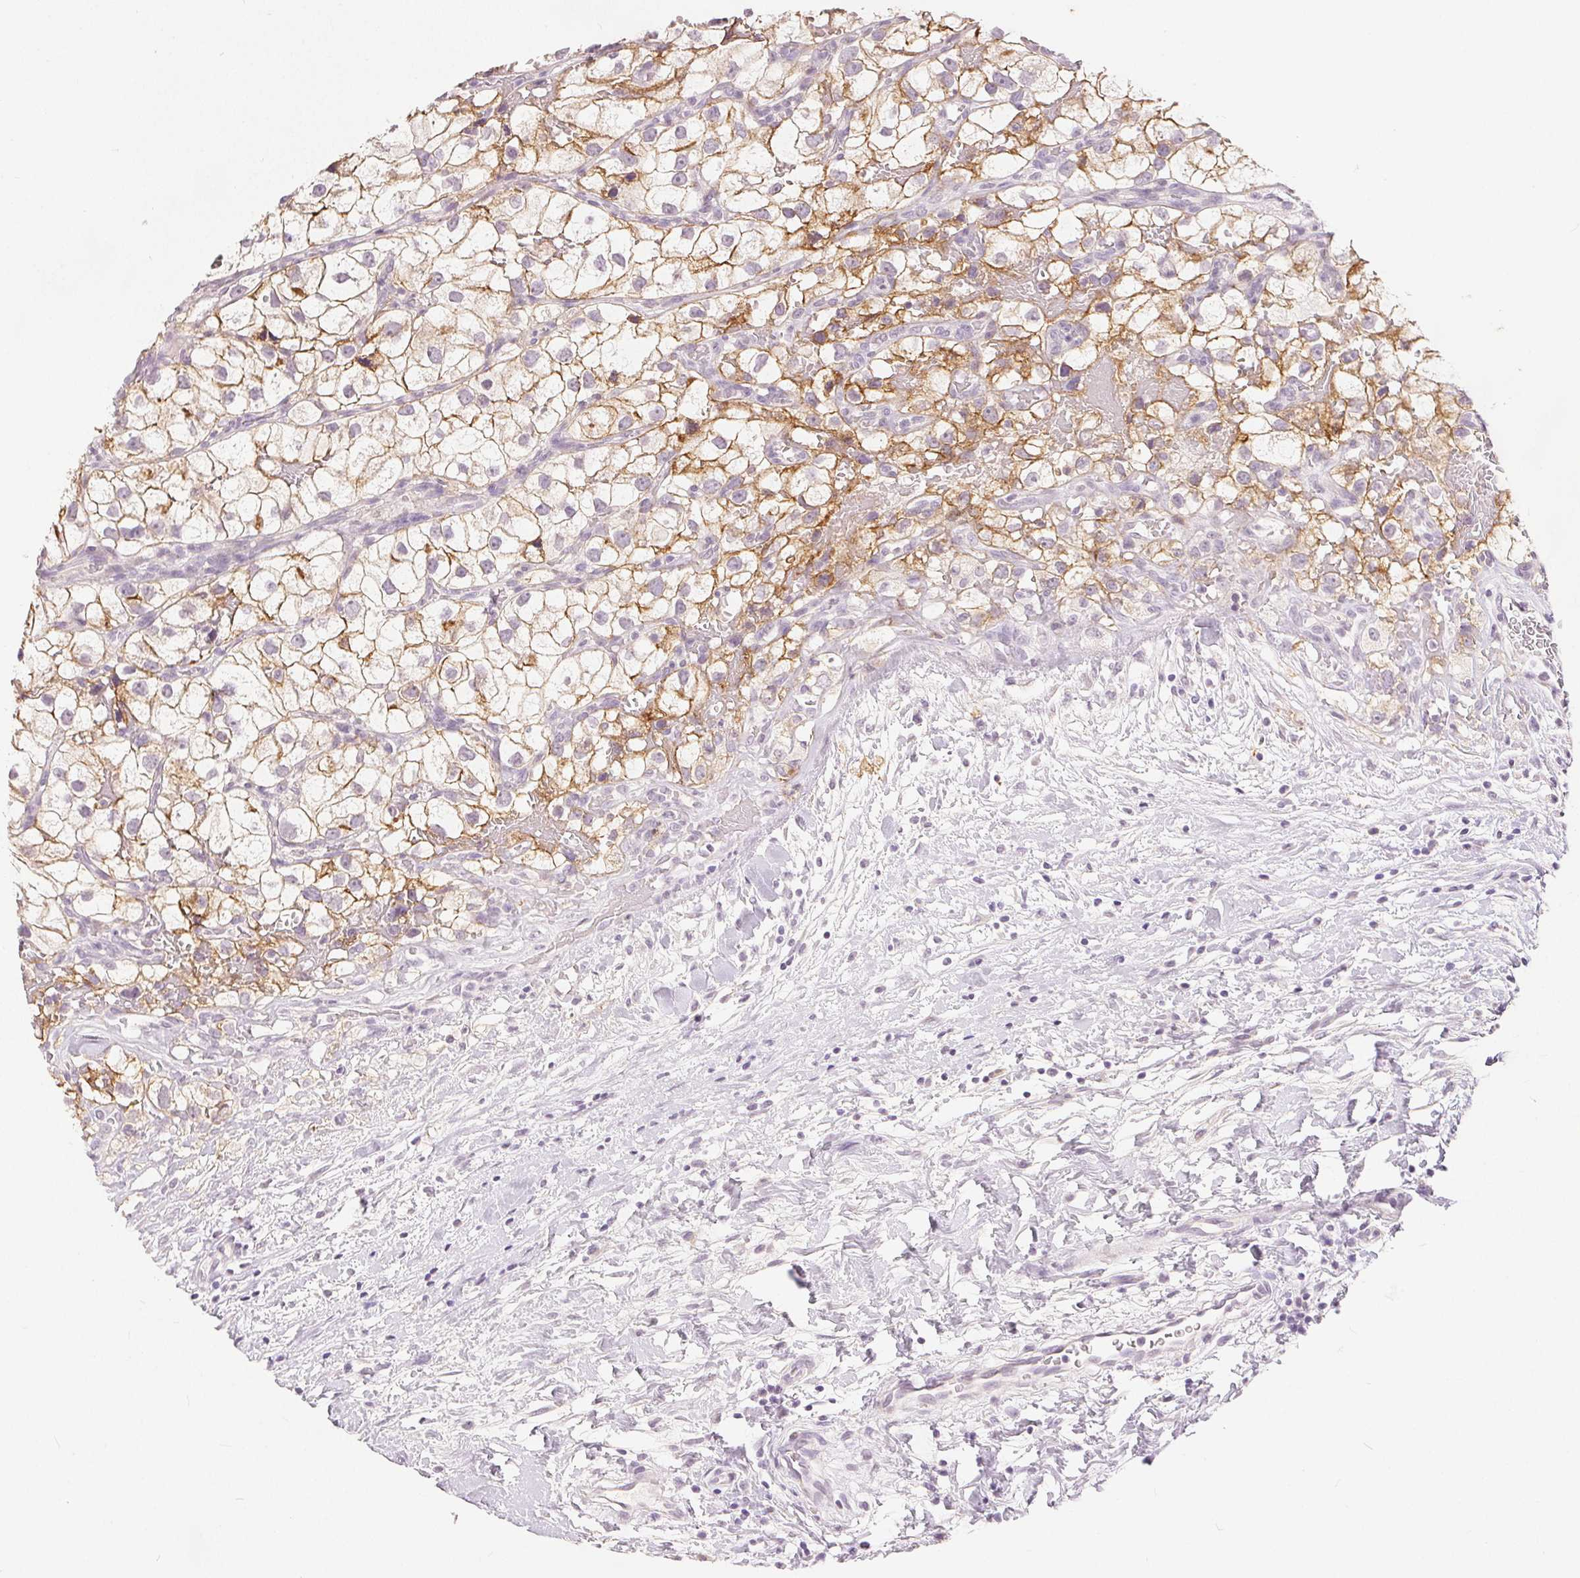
{"staining": {"intensity": "moderate", "quantity": "<25%", "location": "cytoplasmic/membranous"}, "tissue": "renal cancer", "cell_type": "Tumor cells", "image_type": "cancer", "snomed": [{"axis": "morphology", "description": "Adenocarcinoma, NOS"}, {"axis": "topography", "description": "Kidney"}], "caption": "Moderate cytoplasmic/membranous protein staining is present in approximately <25% of tumor cells in adenocarcinoma (renal).", "gene": "CA12", "patient": {"sex": "male", "age": 59}}